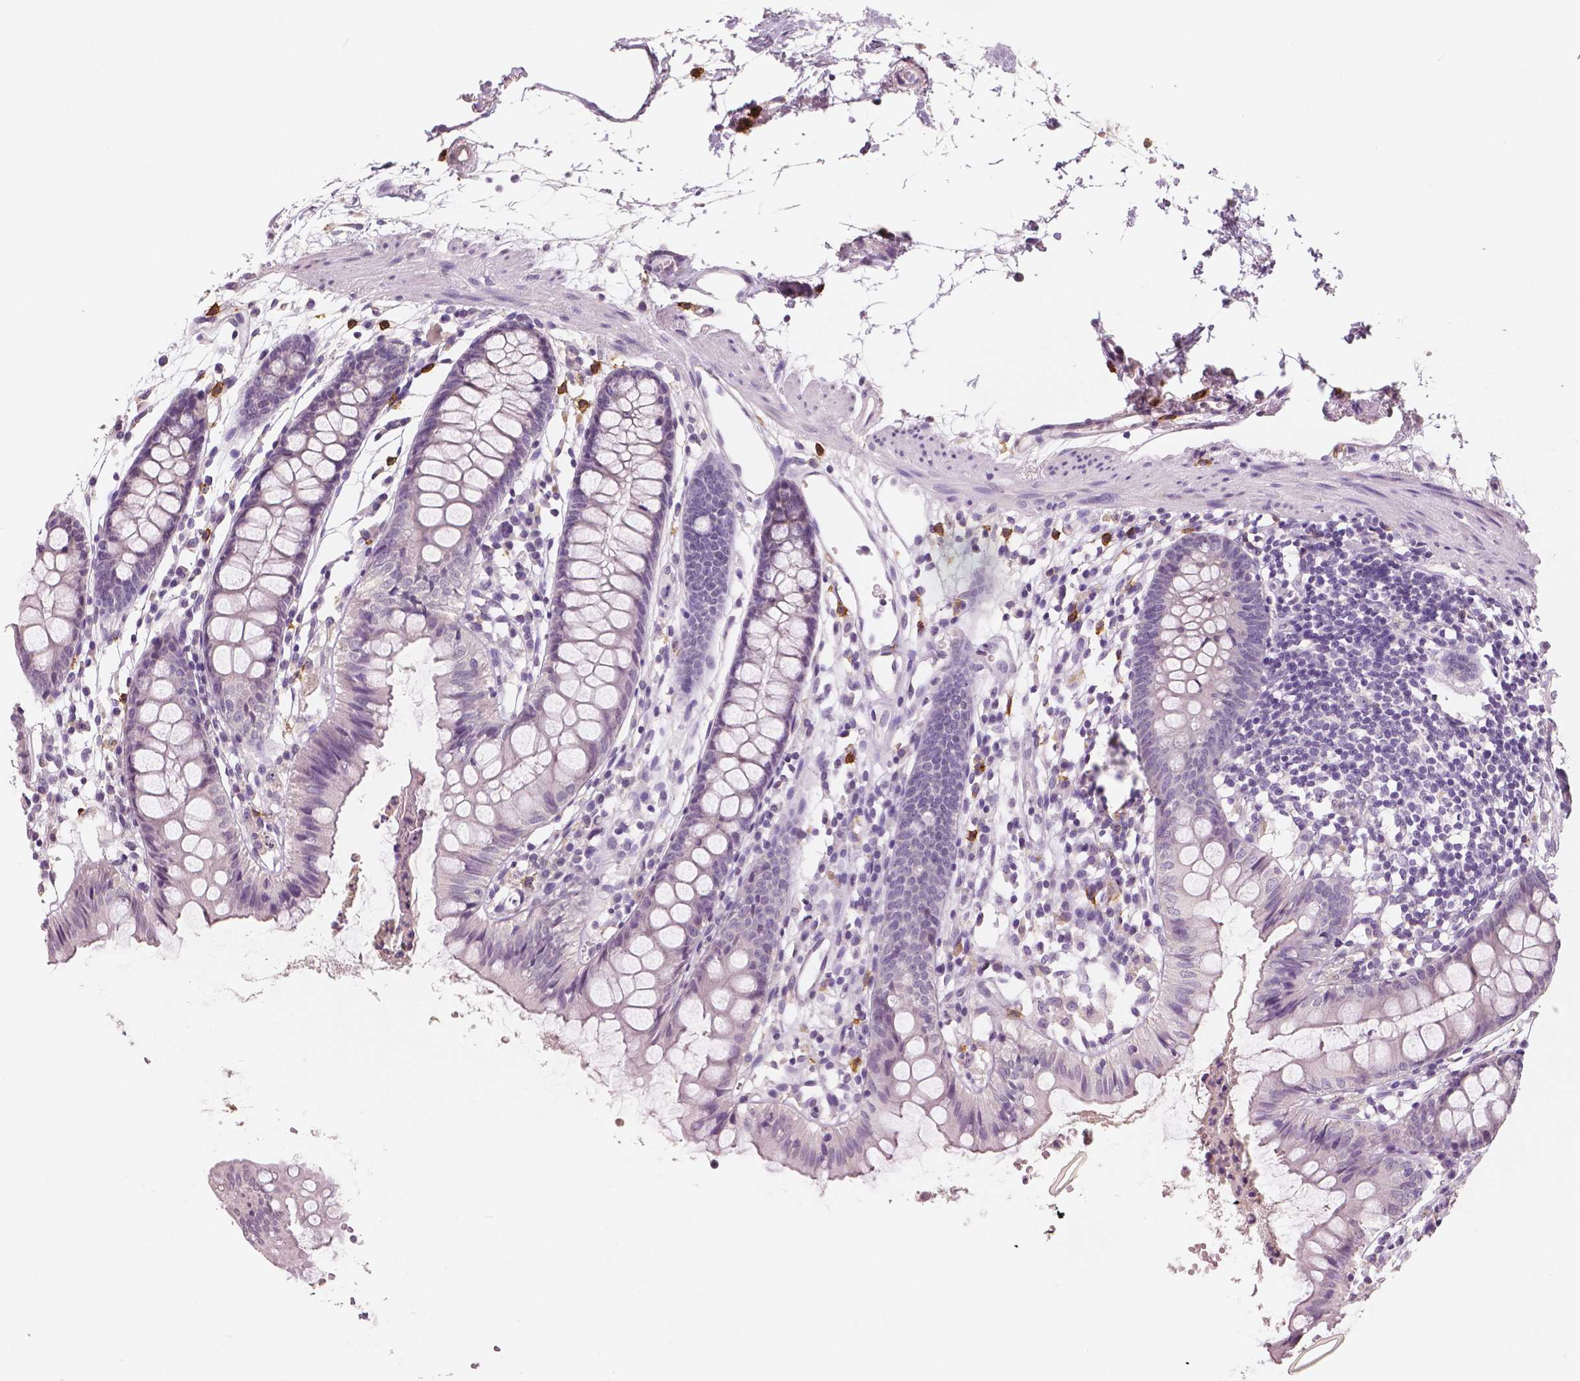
{"staining": {"intensity": "negative", "quantity": "none", "location": "none"}, "tissue": "colon", "cell_type": "Endothelial cells", "image_type": "normal", "snomed": [{"axis": "morphology", "description": "Normal tissue, NOS"}, {"axis": "topography", "description": "Colon"}], "caption": "Immunohistochemistry (IHC) micrograph of unremarkable colon: colon stained with DAB displays no significant protein positivity in endothelial cells.", "gene": "KIT", "patient": {"sex": "female", "age": 84}}